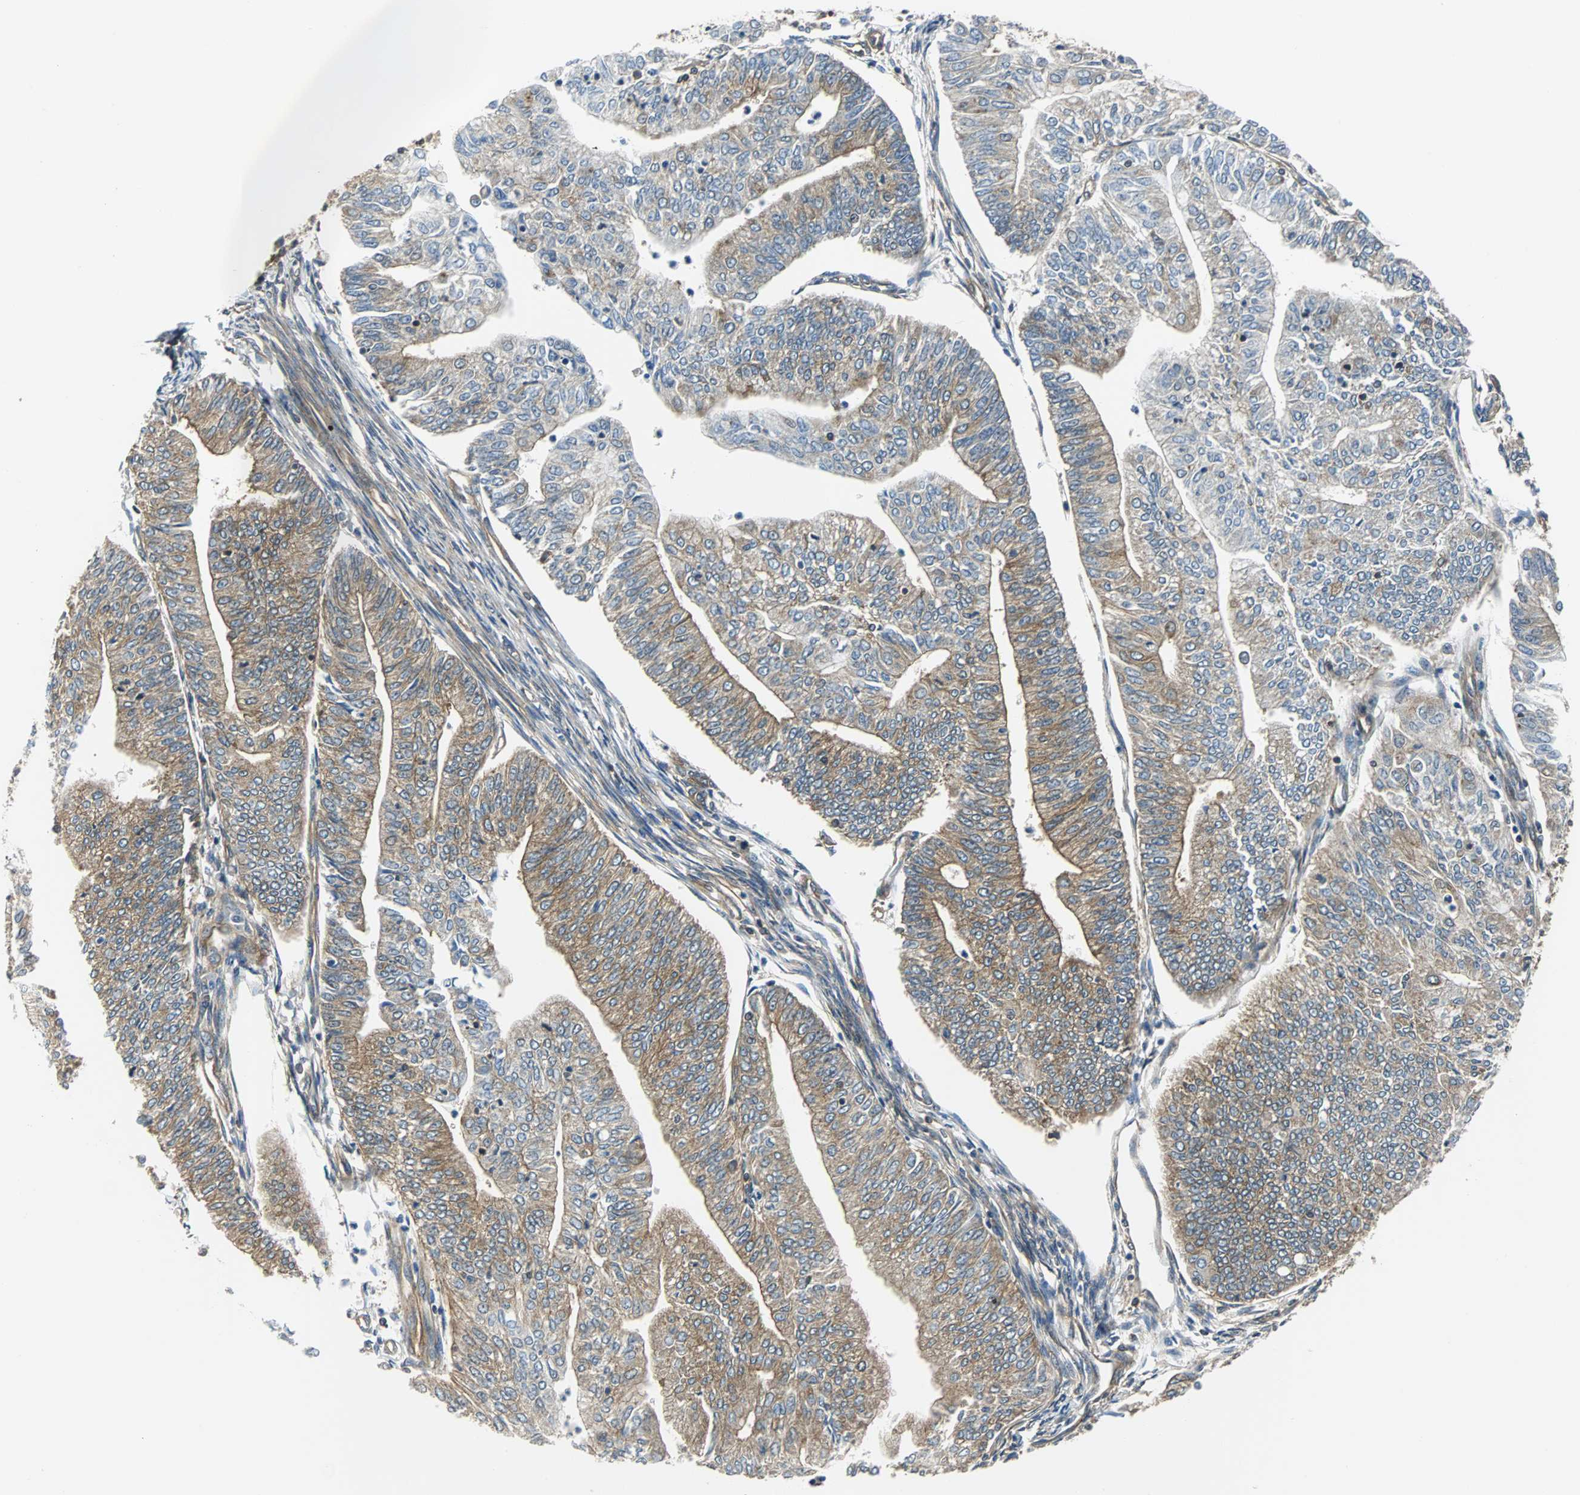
{"staining": {"intensity": "moderate", "quantity": ">75%", "location": "cytoplasmic/membranous"}, "tissue": "endometrial cancer", "cell_type": "Tumor cells", "image_type": "cancer", "snomed": [{"axis": "morphology", "description": "Adenocarcinoma, NOS"}, {"axis": "topography", "description": "Endometrium"}], "caption": "This is a photomicrograph of immunohistochemistry (IHC) staining of endometrial cancer, which shows moderate staining in the cytoplasmic/membranous of tumor cells.", "gene": "RELA", "patient": {"sex": "female", "age": 59}}